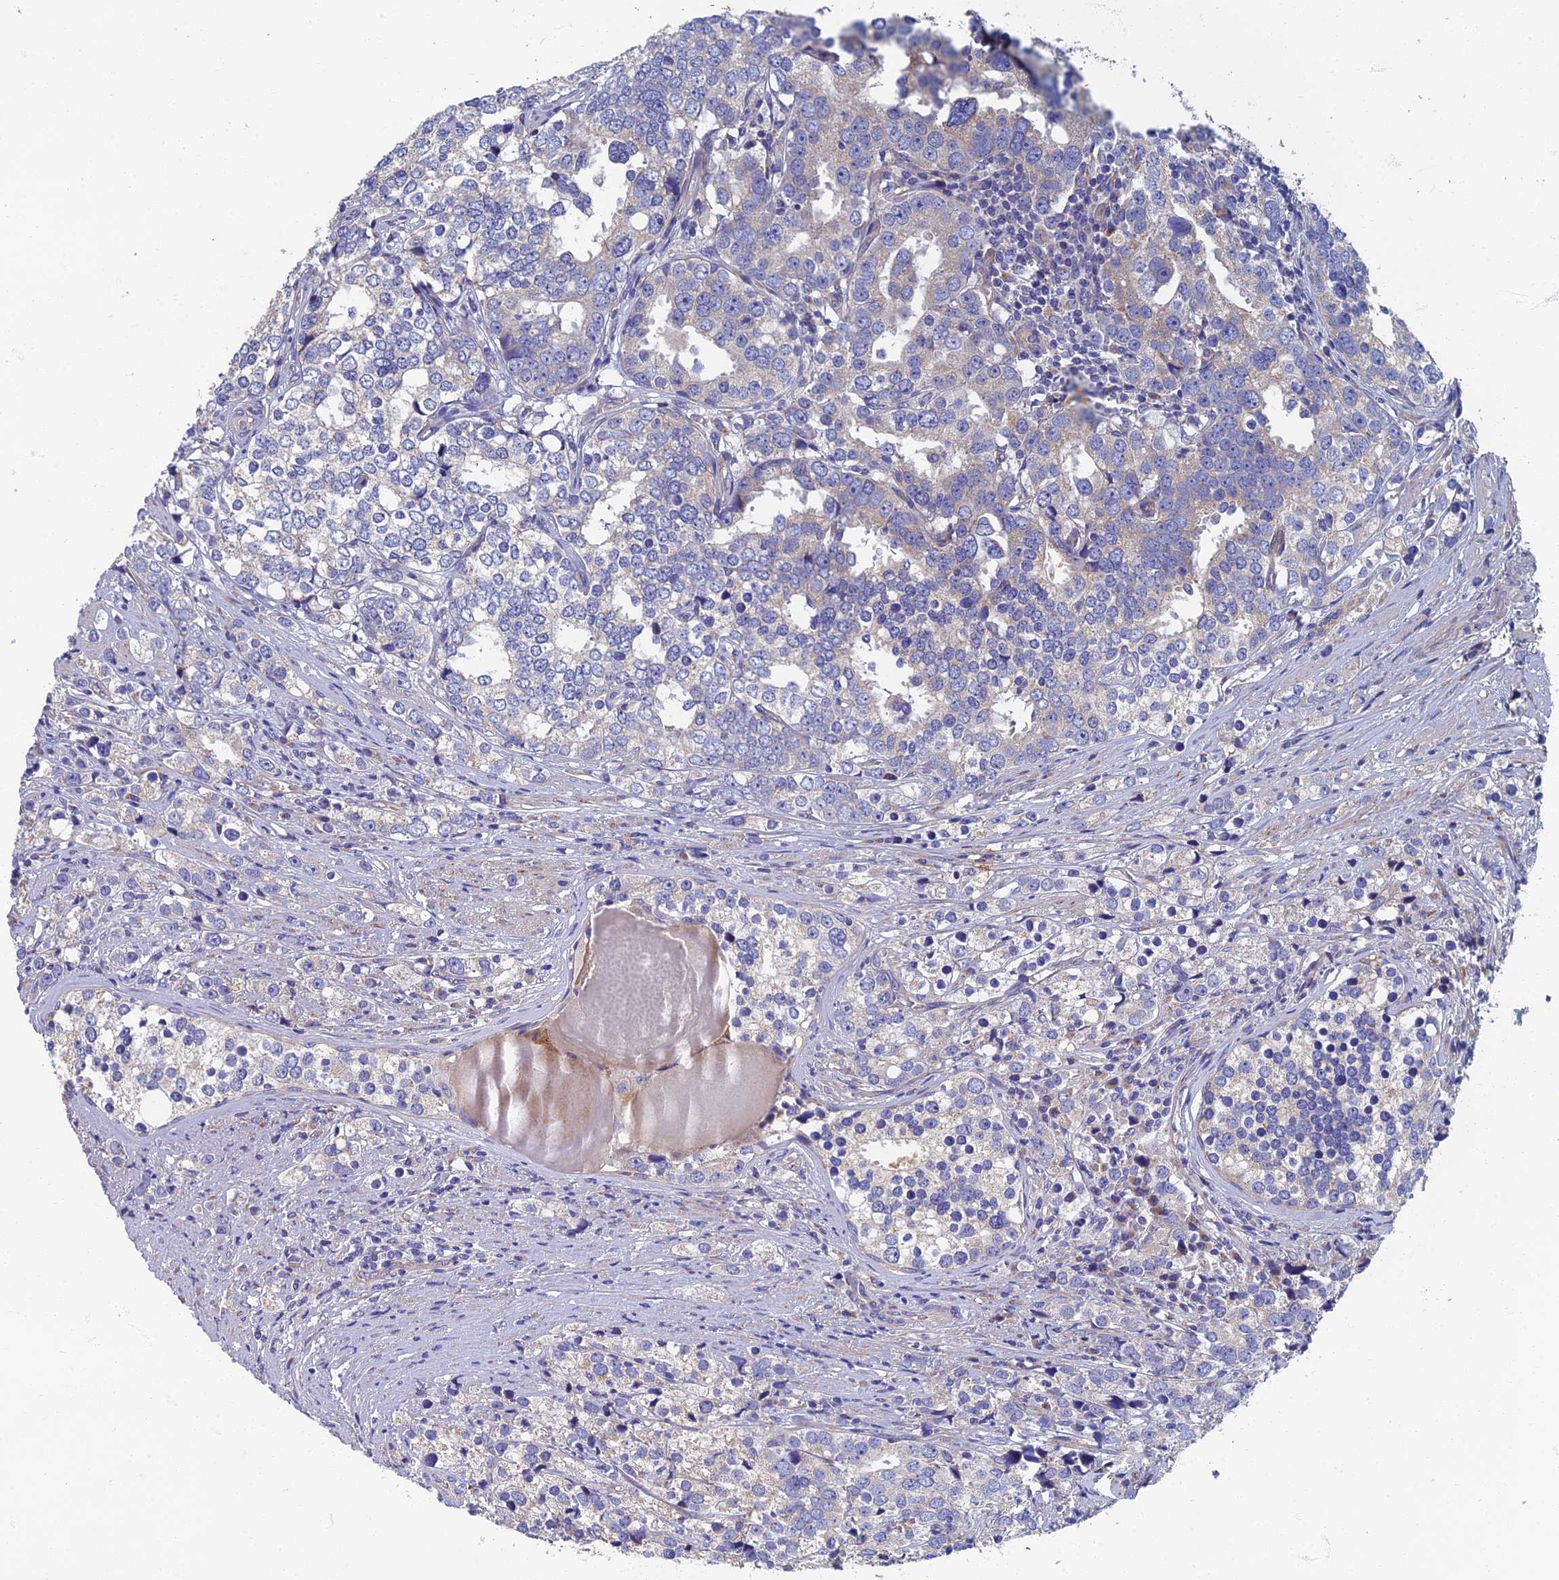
{"staining": {"intensity": "negative", "quantity": "none", "location": "none"}, "tissue": "prostate cancer", "cell_type": "Tumor cells", "image_type": "cancer", "snomed": [{"axis": "morphology", "description": "Adenocarcinoma, High grade"}, {"axis": "topography", "description": "Prostate"}], "caption": "Immunohistochemistry image of adenocarcinoma (high-grade) (prostate) stained for a protein (brown), which demonstrates no positivity in tumor cells.", "gene": "RNASEK", "patient": {"sex": "male", "age": 71}}